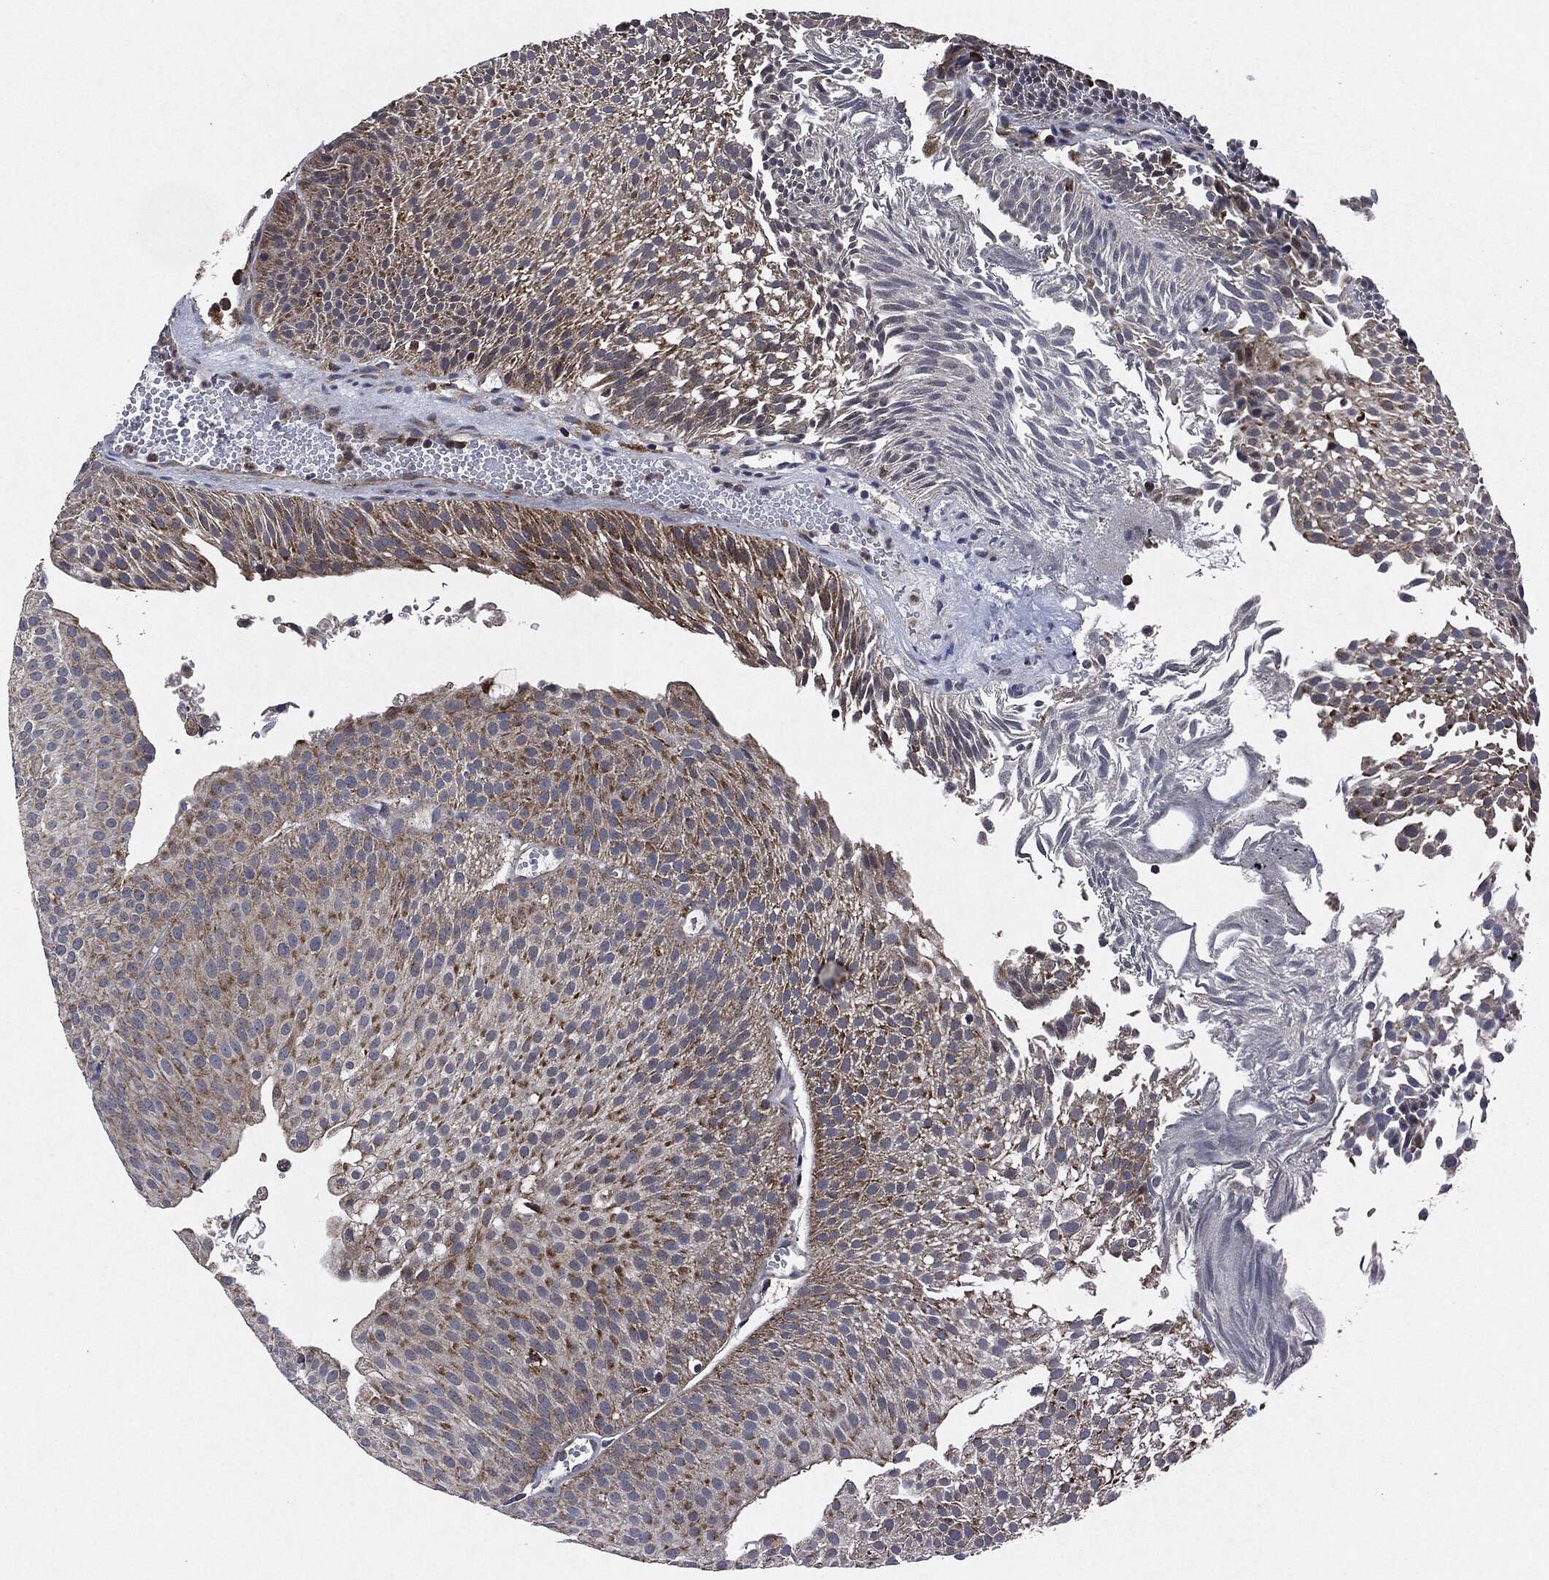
{"staining": {"intensity": "moderate", "quantity": "25%-75%", "location": "cytoplasmic/membranous"}, "tissue": "urothelial cancer", "cell_type": "Tumor cells", "image_type": "cancer", "snomed": [{"axis": "morphology", "description": "Urothelial carcinoma, Low grade"}, {"axis": "topography", "description": "Urinary bladder"}], "caption": "Urothelial cancer stained with IHC demonstrates moderate cytoplasmic/membranous expression in approximately 25%-75% of tumor cells.", "gene": "SLC31A2", "patient": {"sex": "male", "age": 65}}